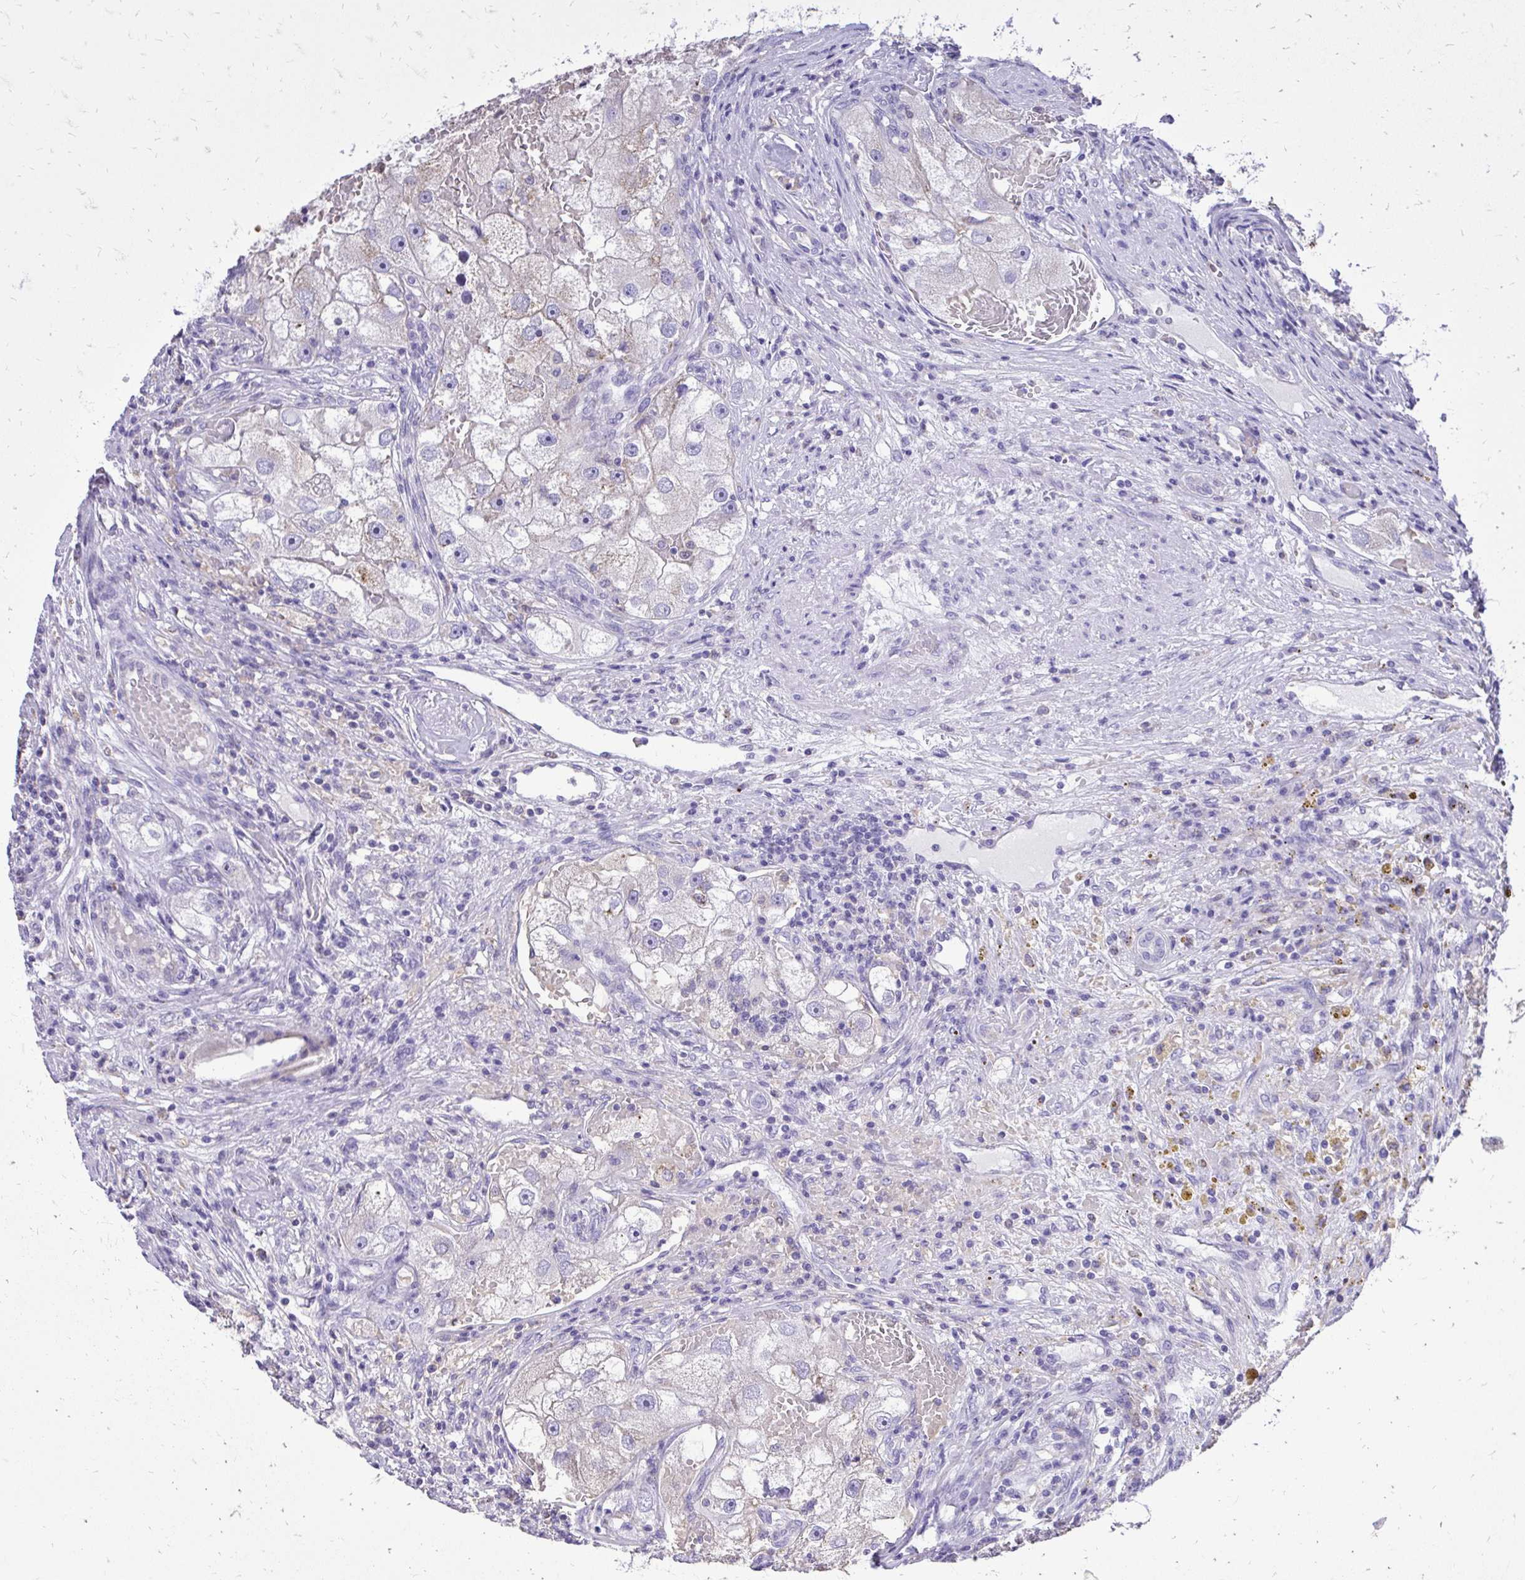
{"staining": {"intensity": "weak", "quantity": "<25%", "location": "cytoplasmic/membranous"}, "tissue": "renal cancer", "cell_type": "Tumor cells", "image_type": "cancer", "snomed": [{"axis": "morphology", "description": "Adenocarcinoma, NOS"}, {"axis": "topography", "description": "Kidney"}], "caption": "Protein analysis of renal adenocarcinoma exhibits no significant staining in tumor cells. The staining is performed using DAB brown chromogen with nuclei counter-stained in using hematoxylin.", "gene": "CAT", "patient": {"sex": "male", "age": 63}}